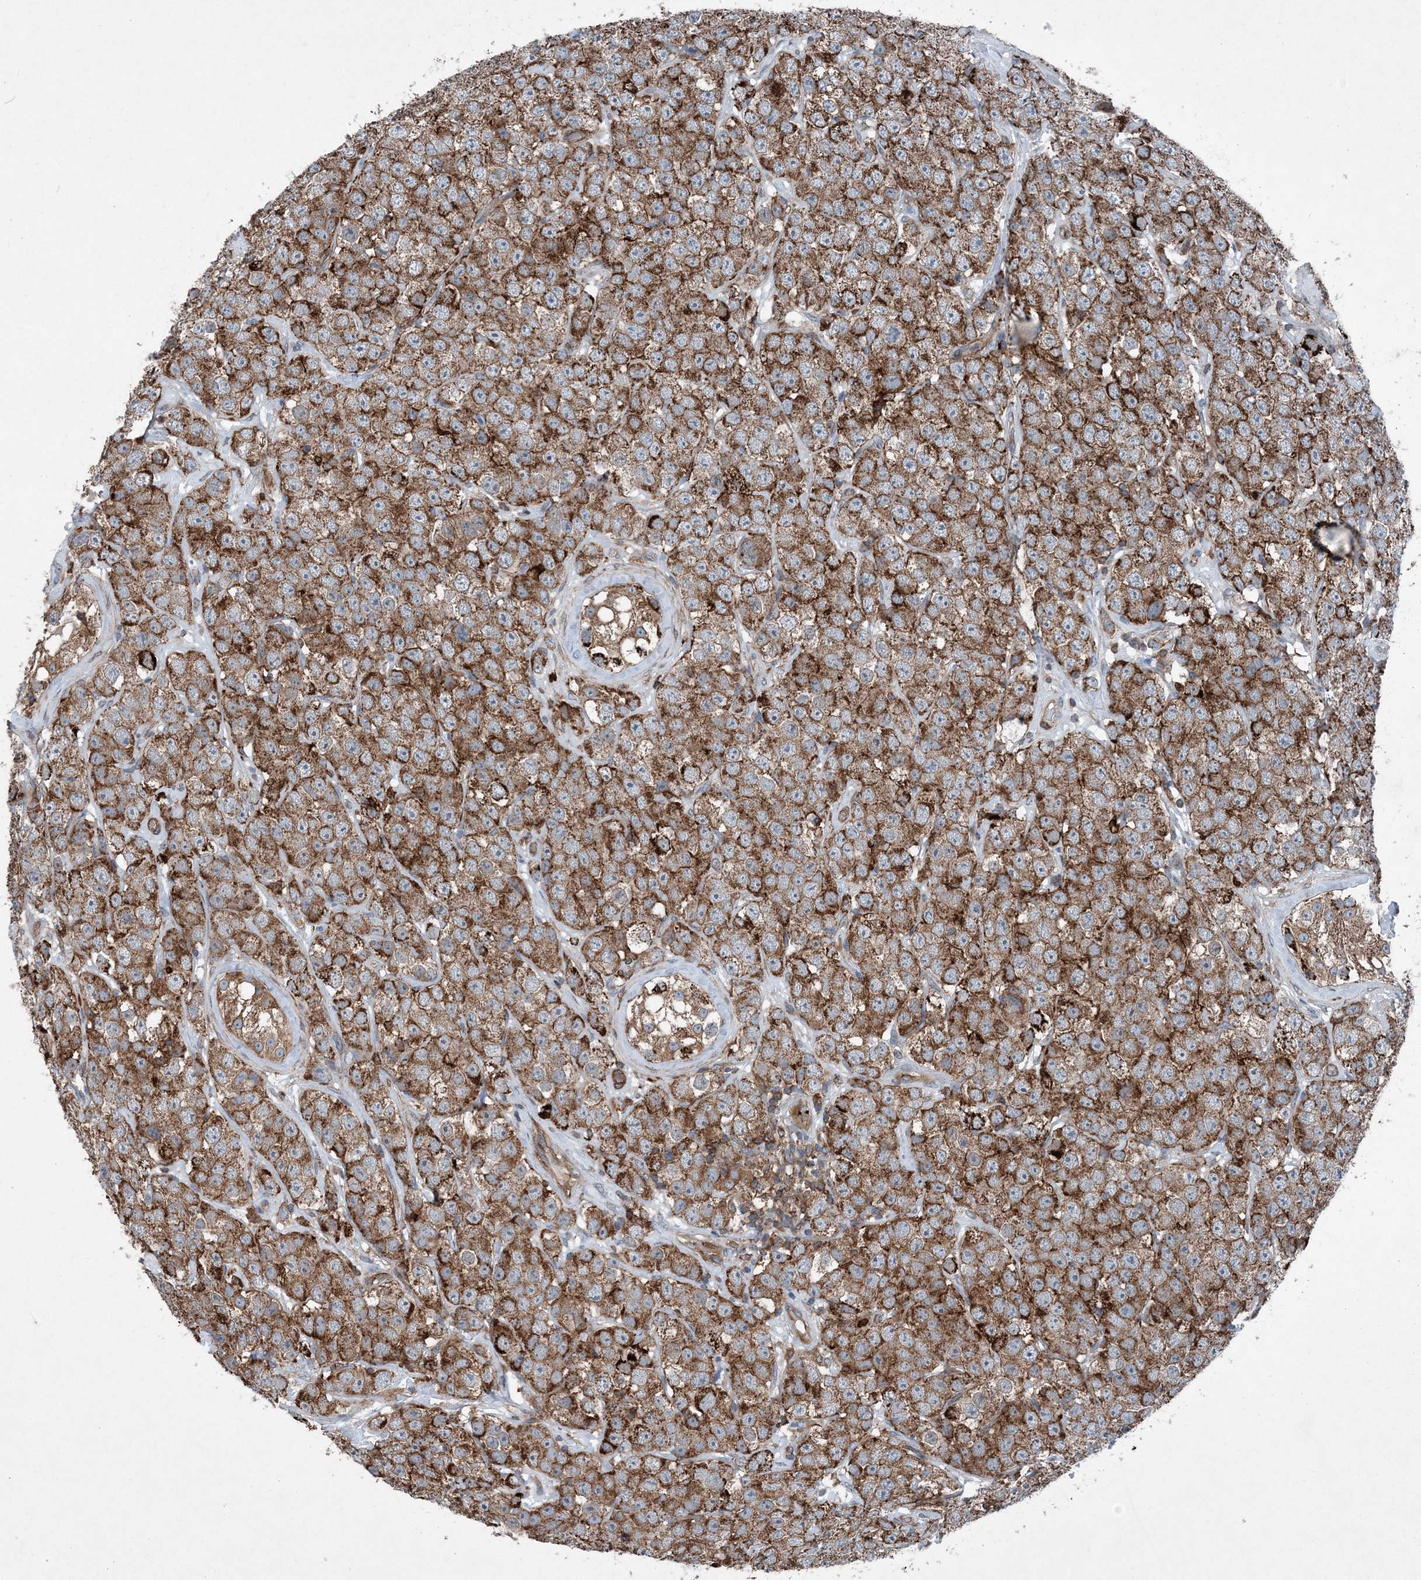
{"staining": {"intensity": "strong", "quantity": ">75%", "location": "cytoplasmic/membranous"}, "tissue": "testis cancer", "cell_type": "Tumor cells", "image_type": "cancer", "snomed": [{"axis": "morphology", "description": "Seminoma, NOS"}, {"axis": "topography", "description": "Testis"}], "caption": "Protein expression analysis of human testis cancer (seminoma) reveals strong cytoplasmic/membranous expression in approximately >75% of tumor cells.", "gene": "DGUOK", "patient": {"sex": "male", "age": 28}}